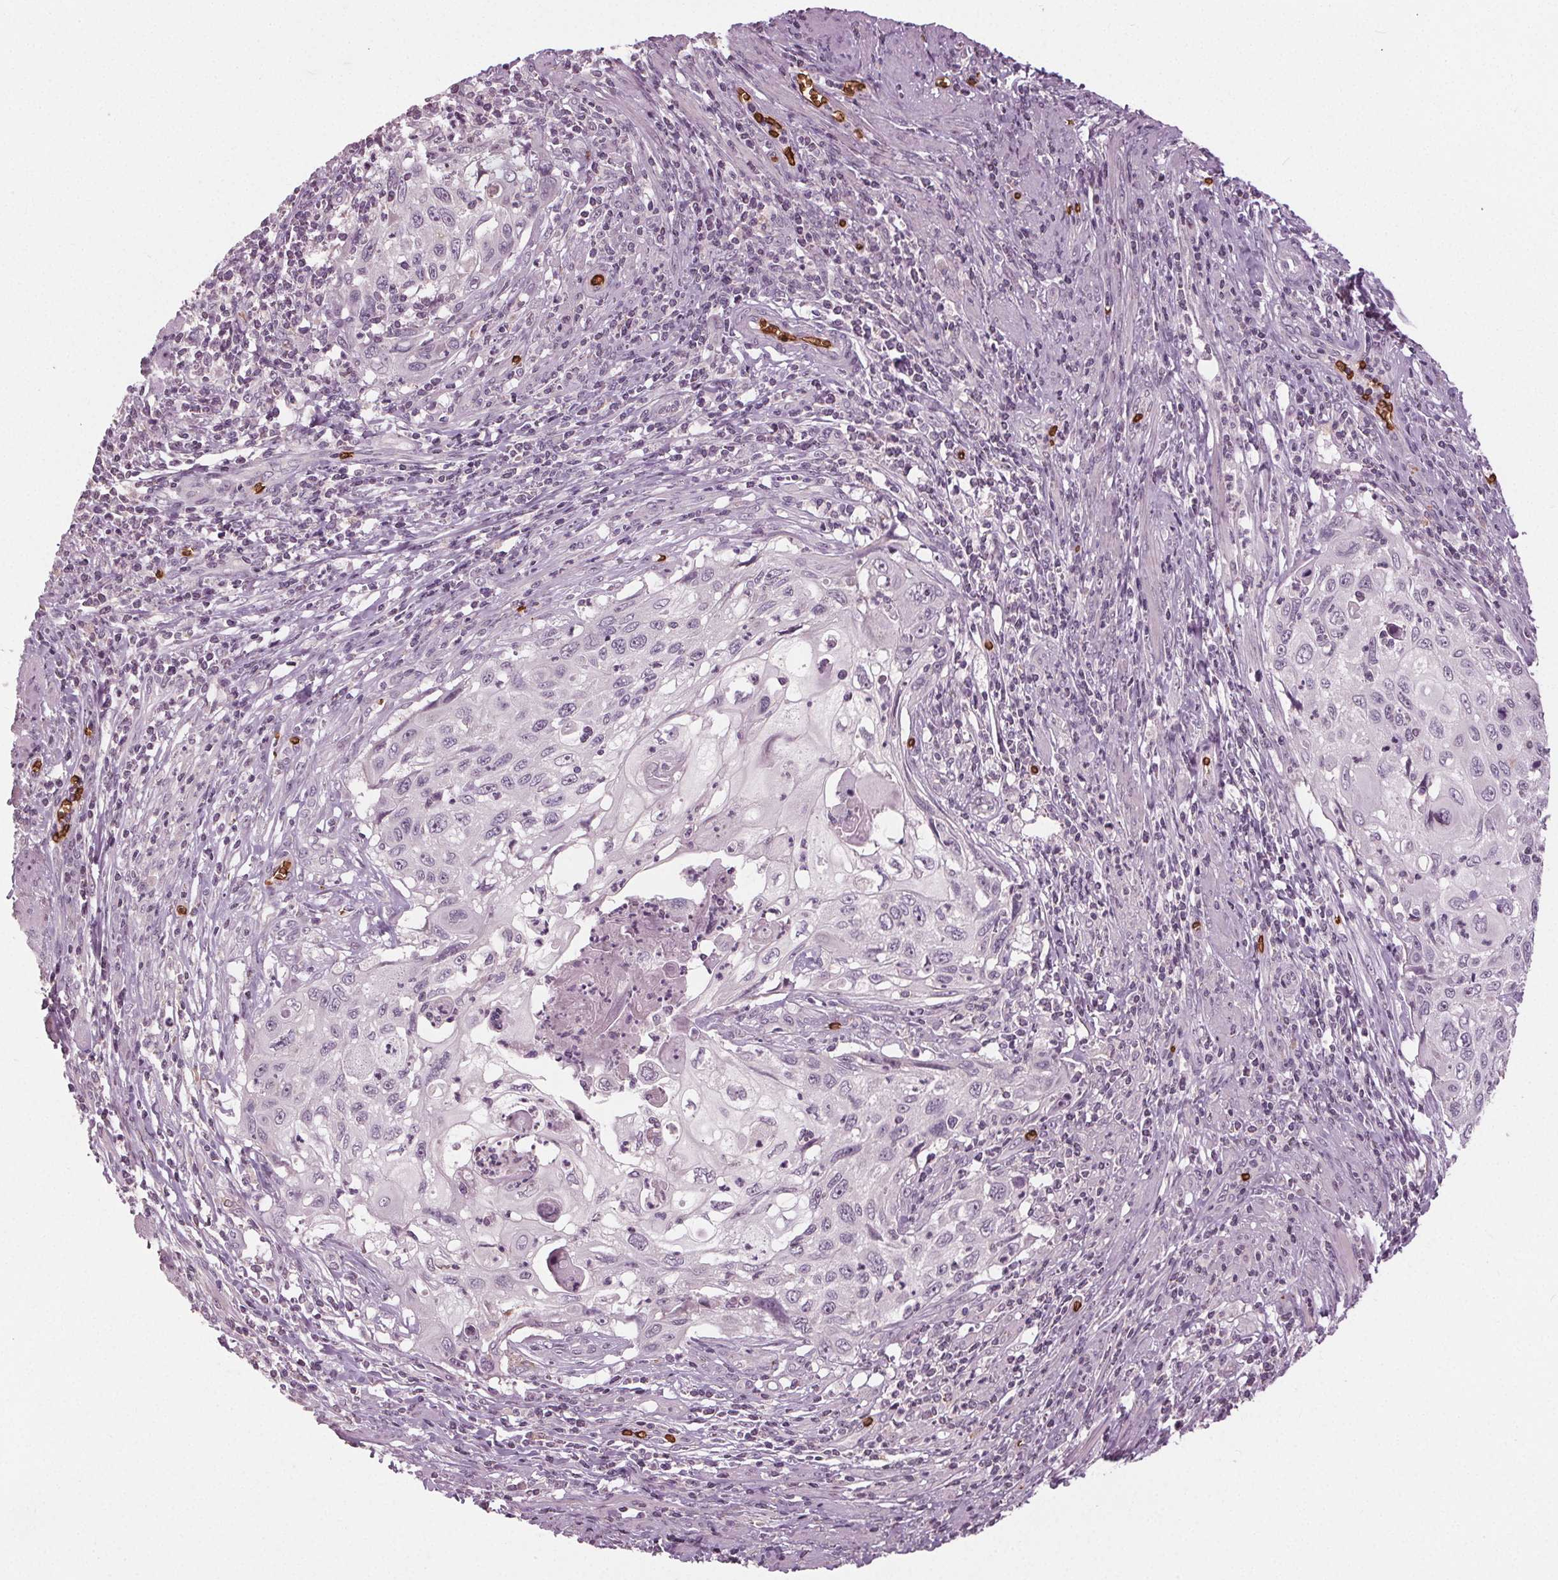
{"staining": {"intensity": "negative", "quantity": "none", "location": "none"}, "tissue": "cervical cancer", "cell_type": "Tumor cells", "image_type": "cancer", "snomed": [{"axis": "morphology", "description": "Squamous cell carcinoma, NOS"}, {"axis": "topography", "description": "Cervix"}], "caption": "Tumor cells show no significant positivity in cervical cancer (squamous cell carcinoma).", "gene": "SLC4A1", "patient": {"sex": "female", "age": 70}}